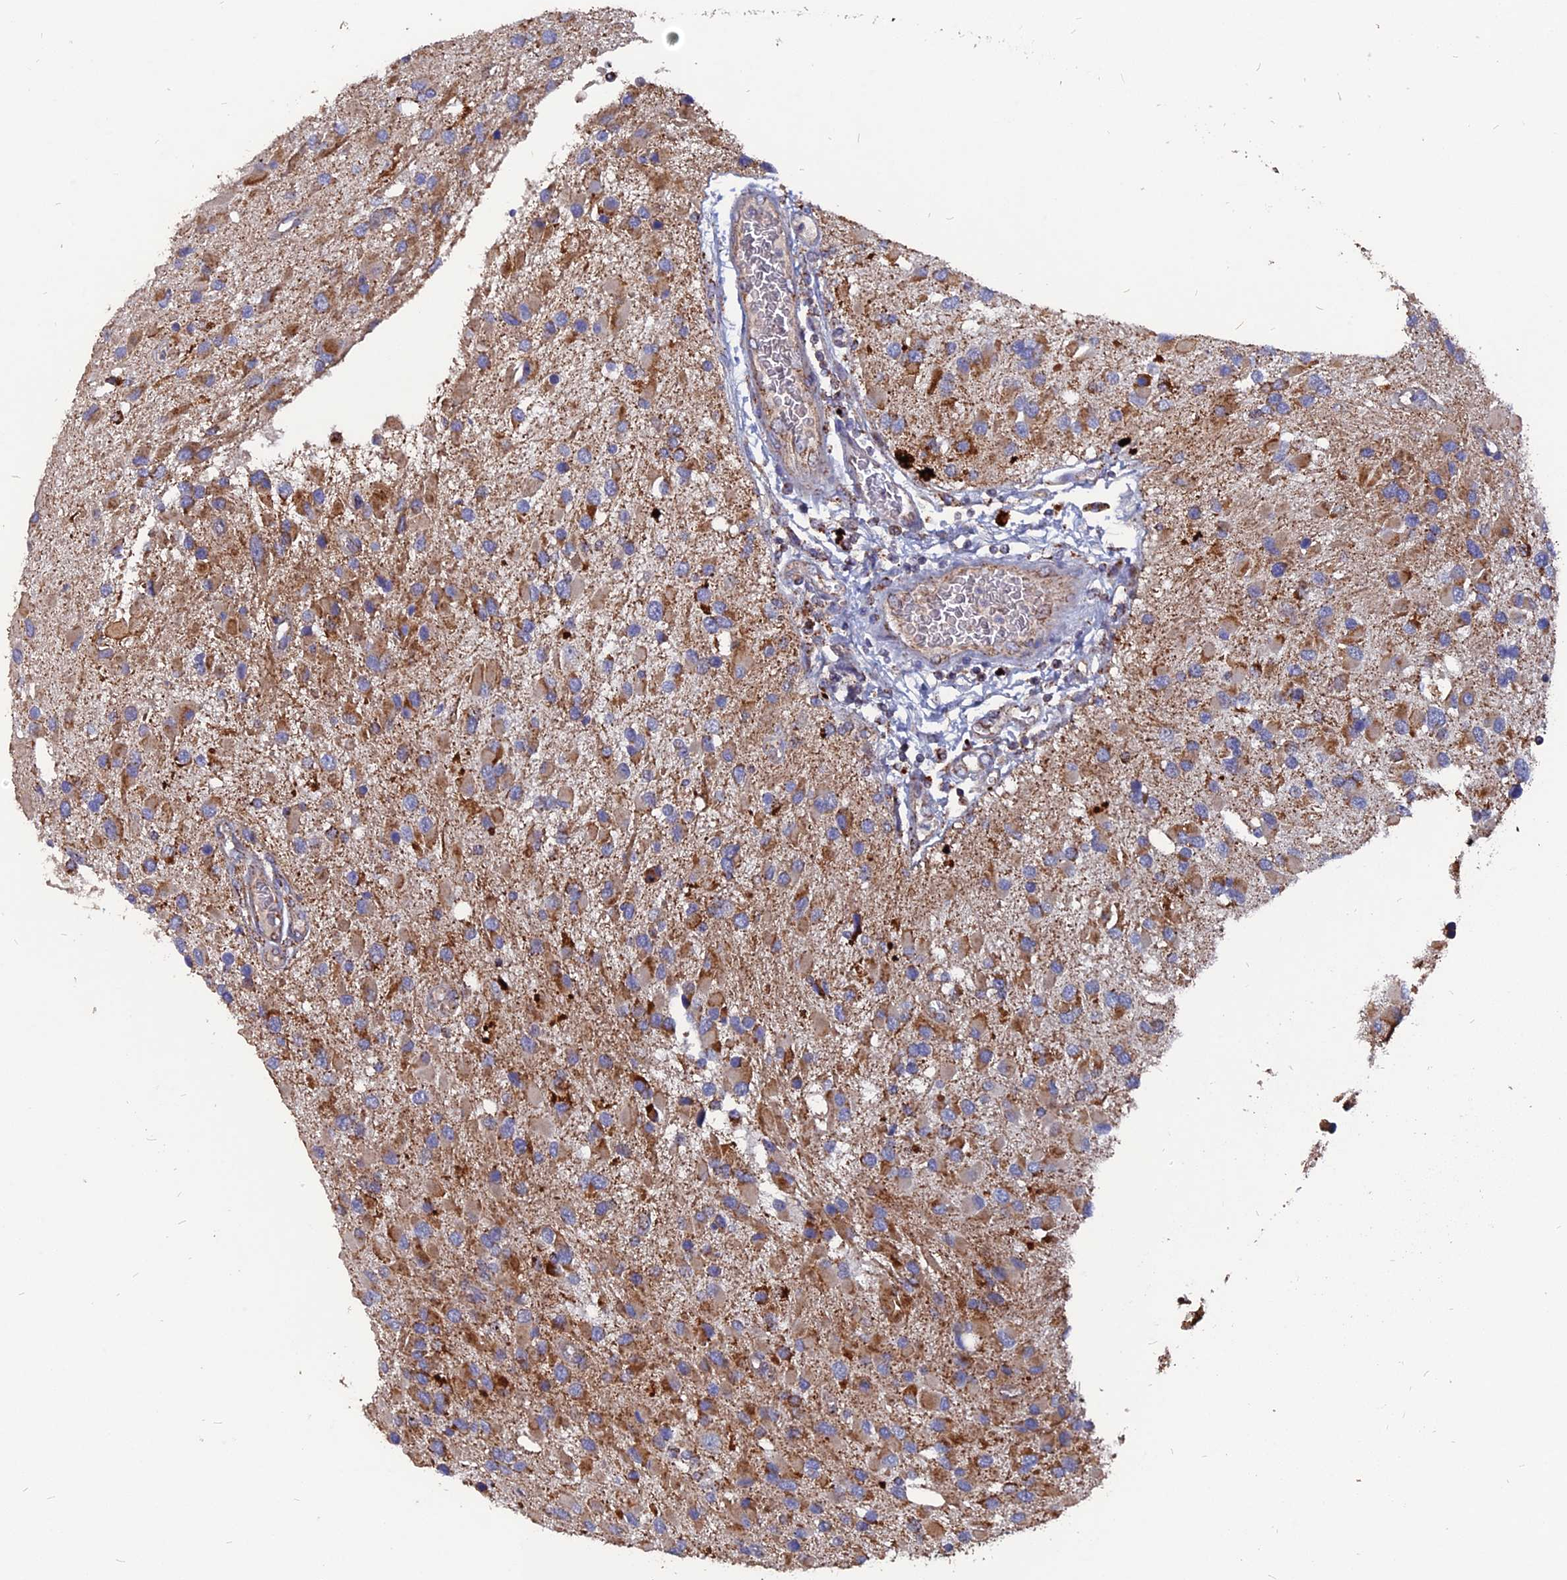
{"staining": {"intensity": "moderate", "quantity": "25%-75%", "location": "cytoplasmic/membranous"}, "tissue": "glioma", "cell_type": "Tumor cells", "image_type": "cancer", "snomed": [{"axis": "morphology", "description": "Glioma, malignant, High grade"}, {"axis": "topography", "description": "Brain"}], "caption": "Tumor cells reveal medium levels of moderate cytoplasmic/membranous positivity in about 25%-75% of cells in glioma.", "gene": "TGFA", "patient": {"sex": "male", "age": 53}}